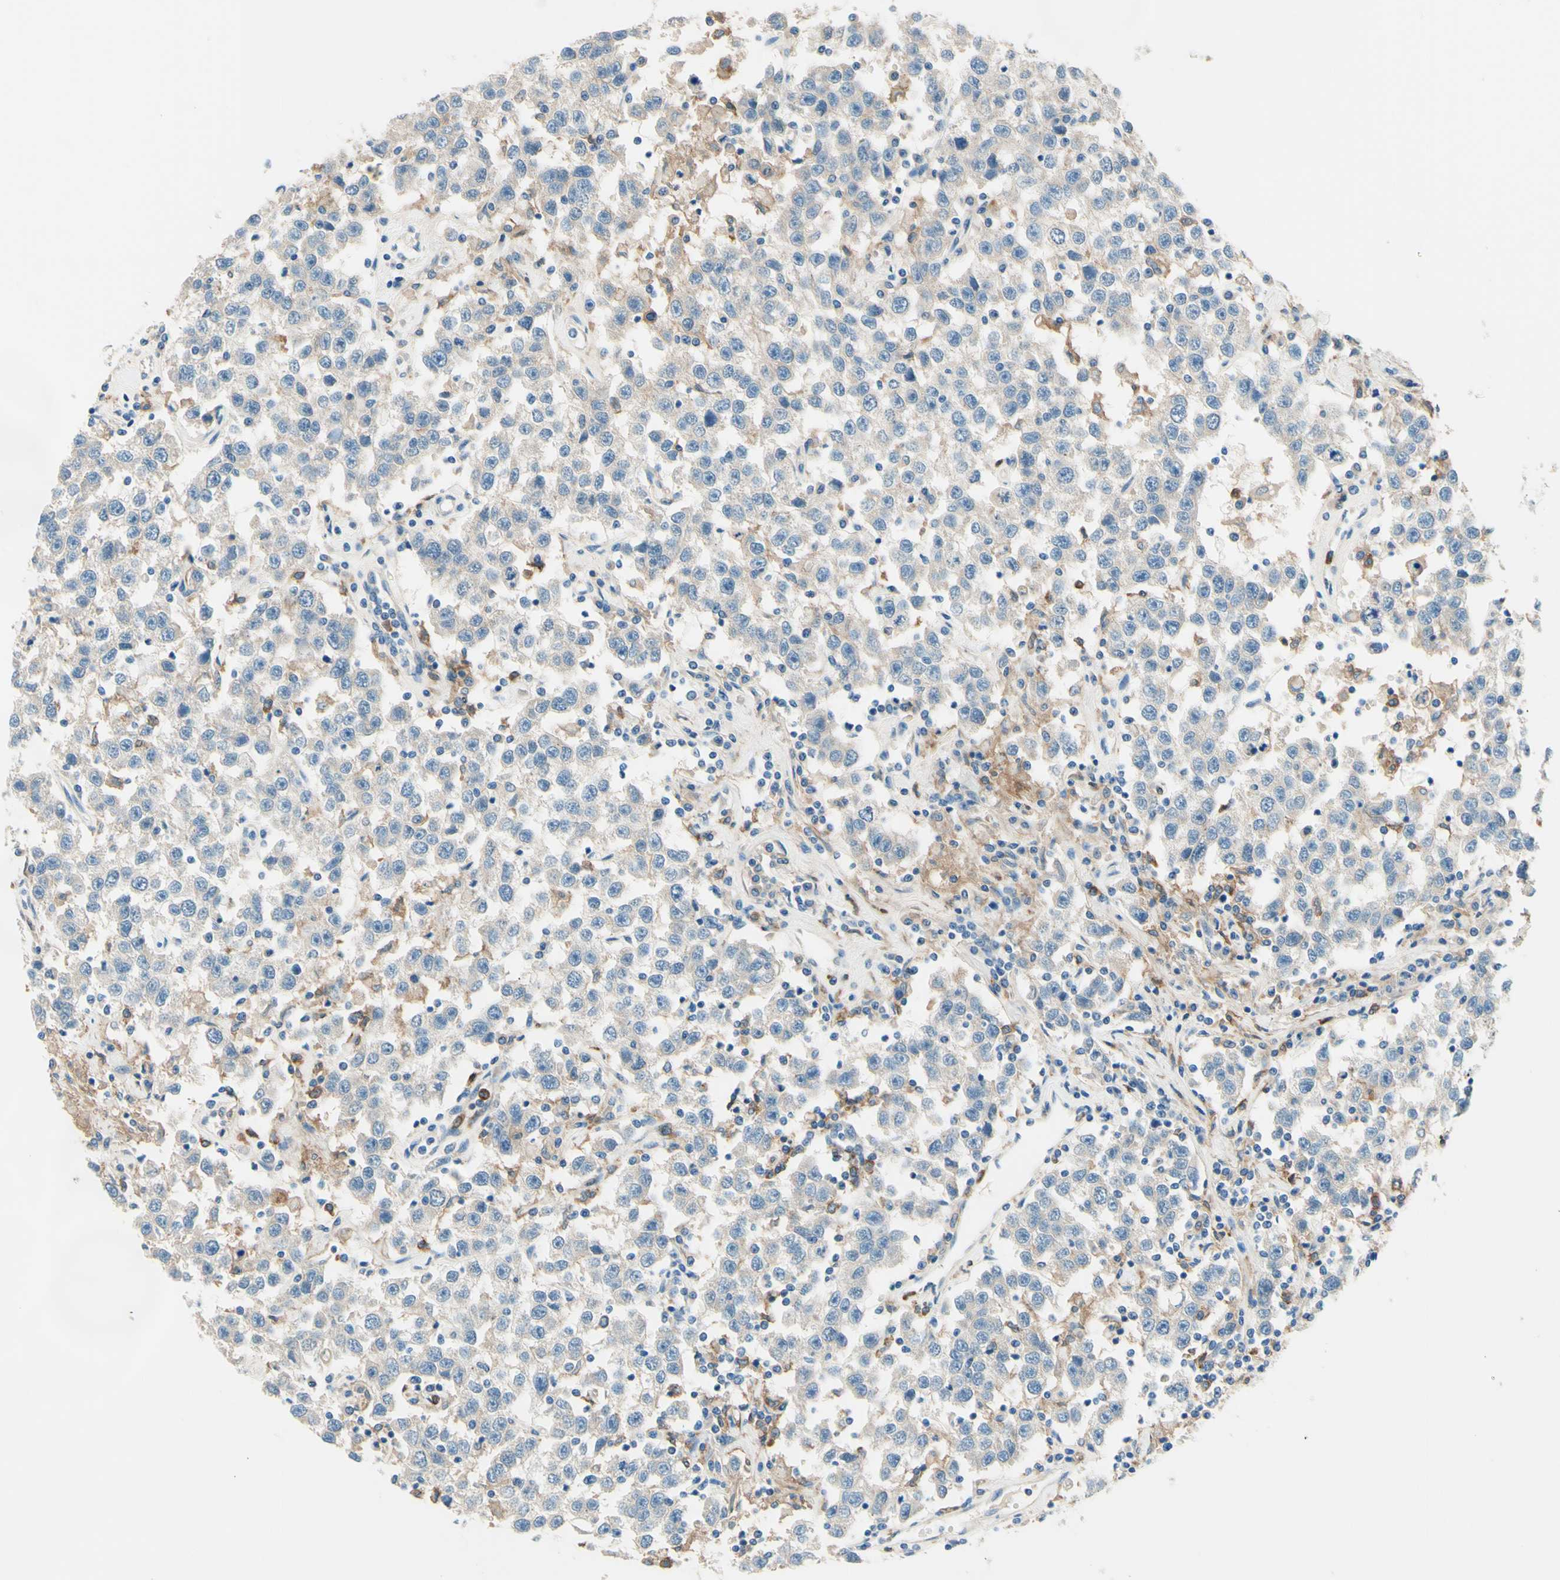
{"staining": {"intensity": "negative", "quantity": "none", "location": "none"}, "tissue": "testis cancer", "cell_type": "Tumor cells", "image_type": "cancer", "snomed": [{"axis": "morphology", "description": "Seminoma, NOS"}, {"axis": "topography", "description": "Testis"}], "caption": "Immunohistochemistry photomicrograph of seminoma (testis) stained for a protein (brown), which displays no expression in tumor cells.", "gene": "SIGLEC9", "patient": {"sex": "male", "age": 41}}